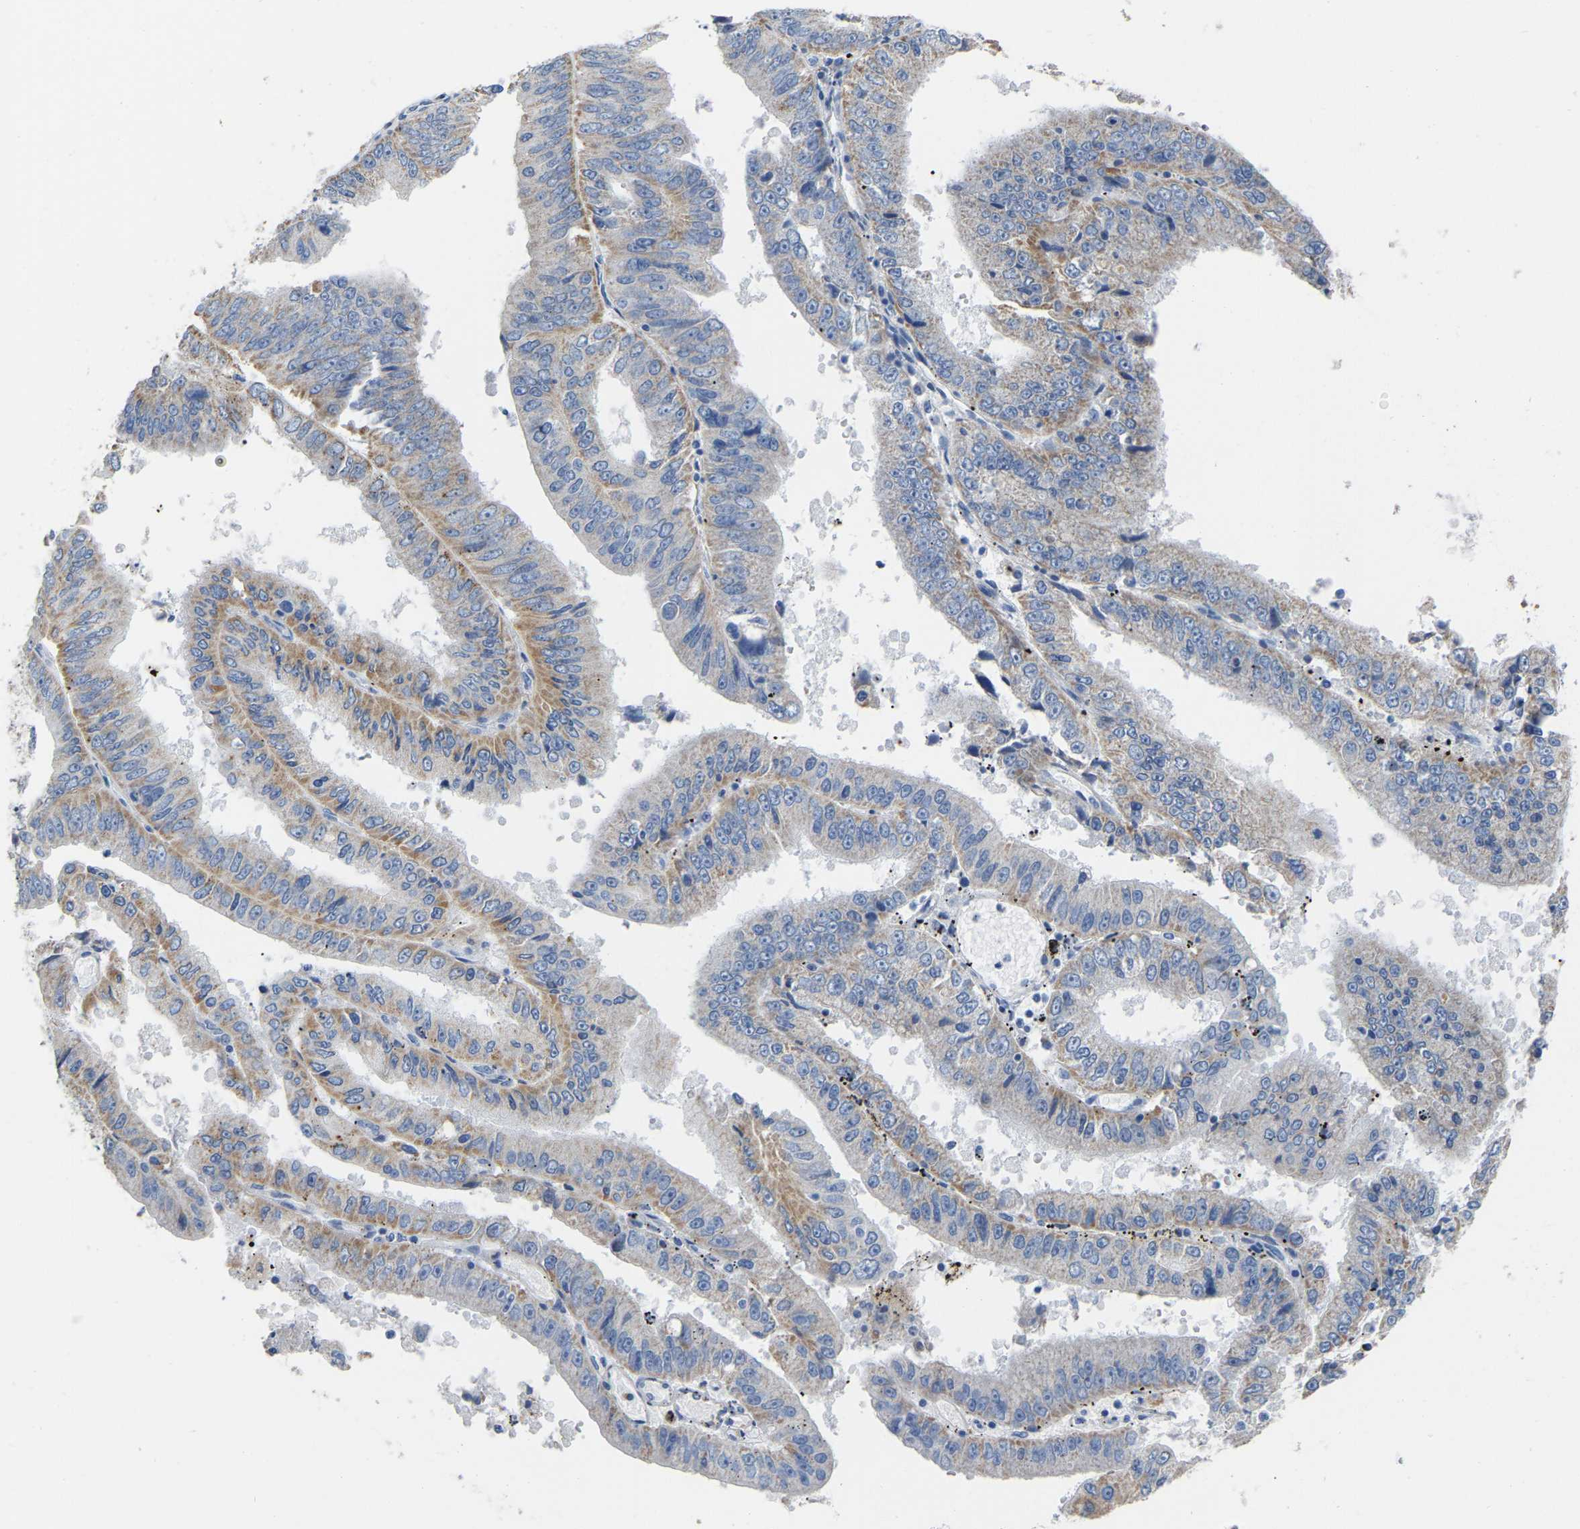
{"staining": {"intensity": "moderate", "quantity": "<25%", "location": "cytoplasmic/membranous"}, "tissue": "endometrial cancer", "cell_type": "Tumor cells", "image_type": "cancer", "snomed": [{"axis": "morphology", "description": "Adenocarcinoma, NOS"}, {"axis": "topography", "description": "Endometrium"}], "caption": "A photomicrograph of endometrial cancer stained for a protein demonstrates moderate cytoplasmic/membranous brown staining in tumor cells. The protein of interest is stained brown, and the nuclei are stained in blue (DAB (3,3'-diaminobenzidine) IHC with brightfield microscopy, high magnification).", "gene": "ULBP2", "patient": {"sex": "female", "age": 66}}